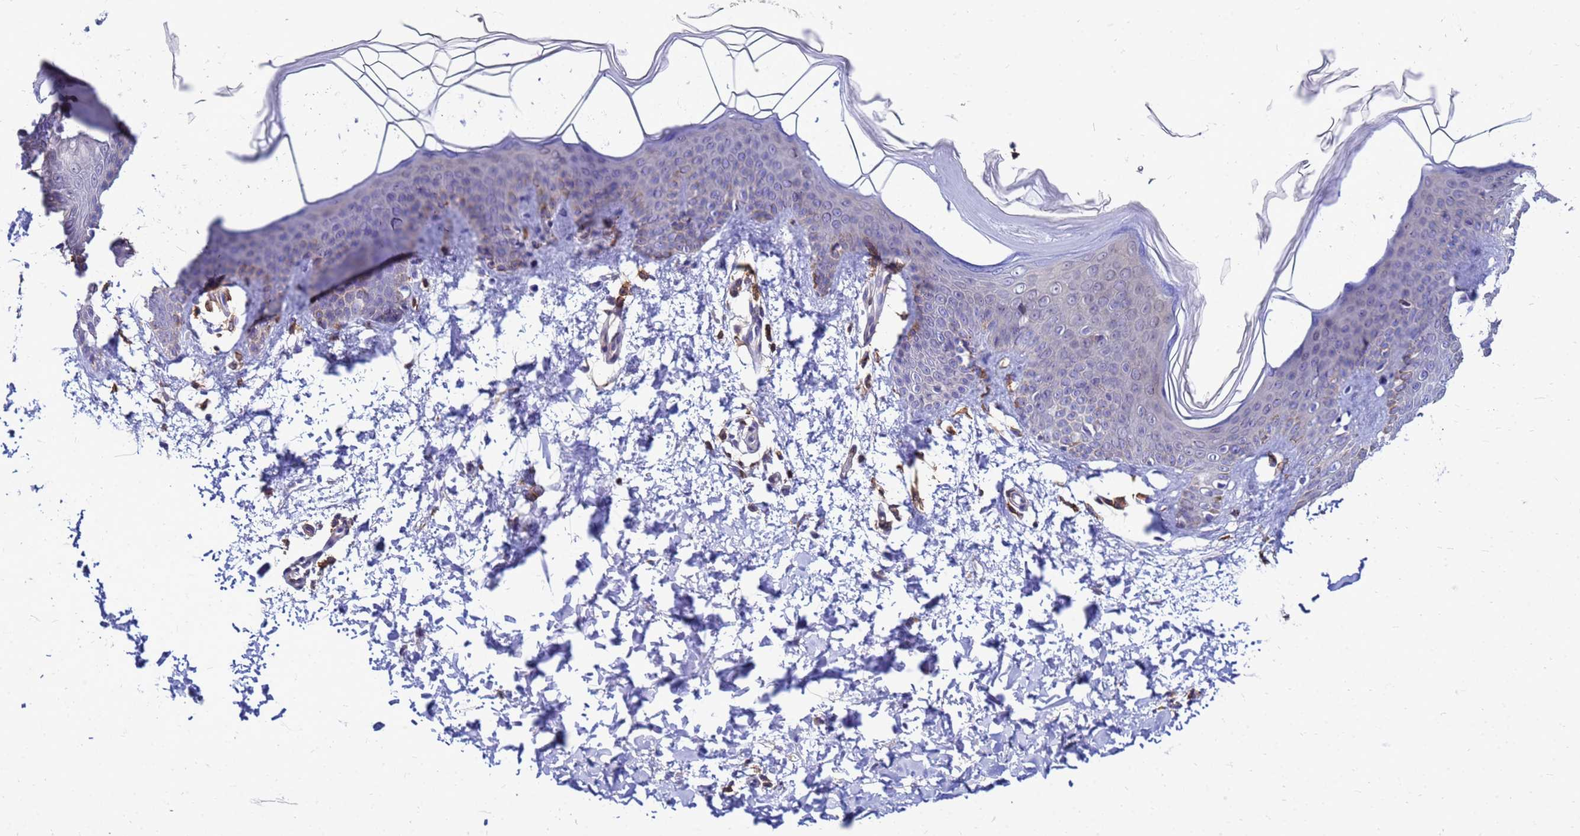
{"staining": {"intensity": "weak", "quantity": "<25%", "location": "cytoplasmic/membranous"}, "tissue": "skin", "cell_type": "Fibroblasts", "image_type": "normal", "snomed": [{"axis": "morphology", "description": "Normal tissue, NOS"}, {"axis": "topography", "description": "Skin"}], "caption": "A photomicrograph of skin stained for a protein exhibits no brown staining in fibroblasts.", "gene": "DBNDD2", "patient": {"sex": "male", "age": 36}}